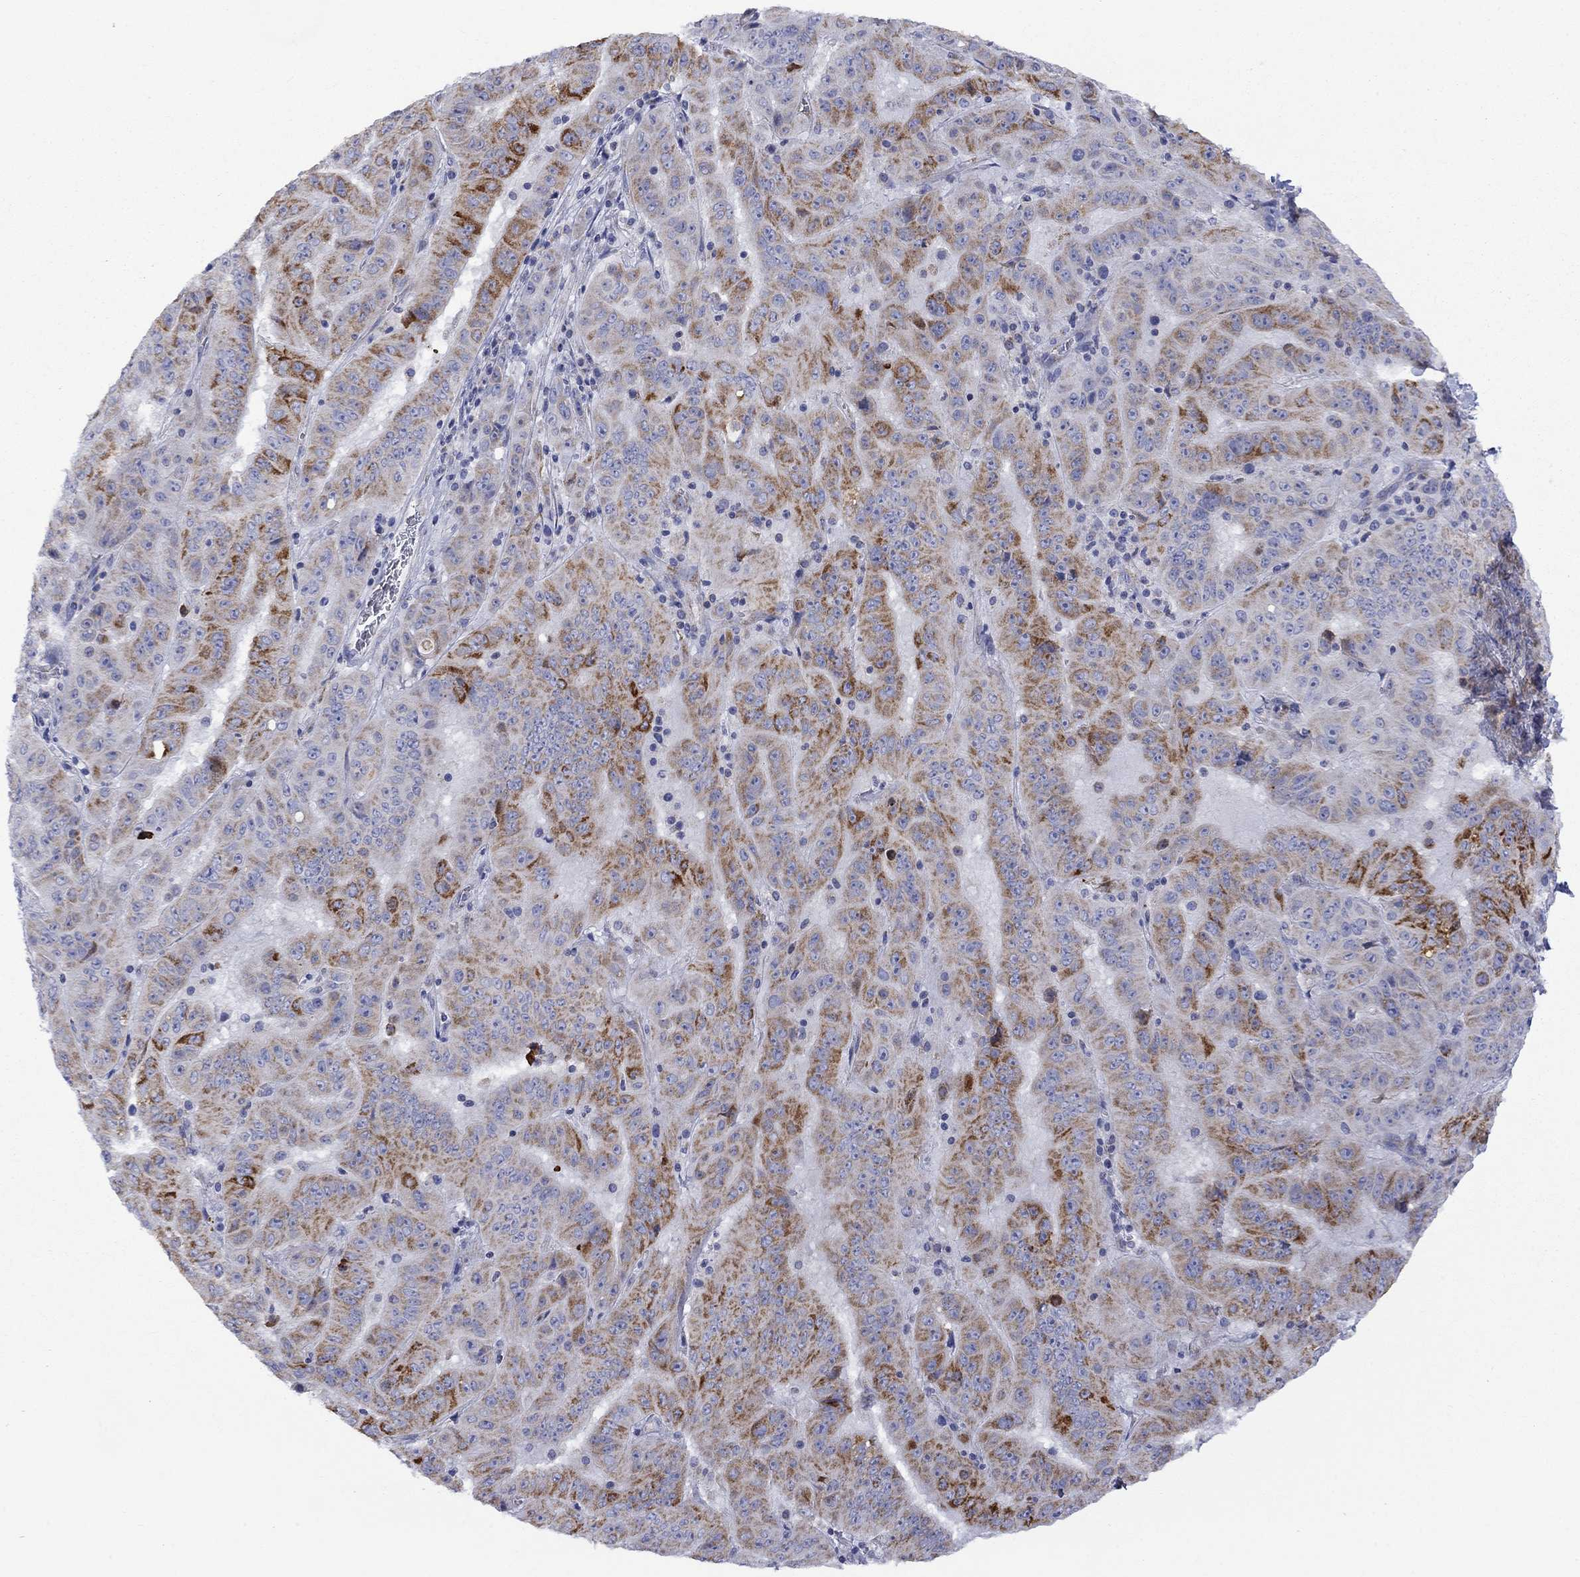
{"staining": {"intensity": "strong", "quantity": "25%-75%", "location": "cytoplasmic/membranous"}, "tissue": "pancreatic cancer", "cell_type": "Tumor cells", "image_type": "cancer", "snomed": [{"axis": "morphology", "description": "Adenocarcinoma, NOS"}, {"axis": "topography", "description": "Pancreas"}], "caption": "IHC staining of pancreatic adenocarcinoma, which shows high levels of strong cytoplasmic/membranous staining in approximately 25%-75% of tumor cells indicating strong cytoplasmic/membranous protein positivity. The staining was performed using DAB (brown) for protein detection and nuclei were counterstained in hematoxylin (blue).", "gene": "CISD1", "patient": {"sex": "male", "age": 63}}